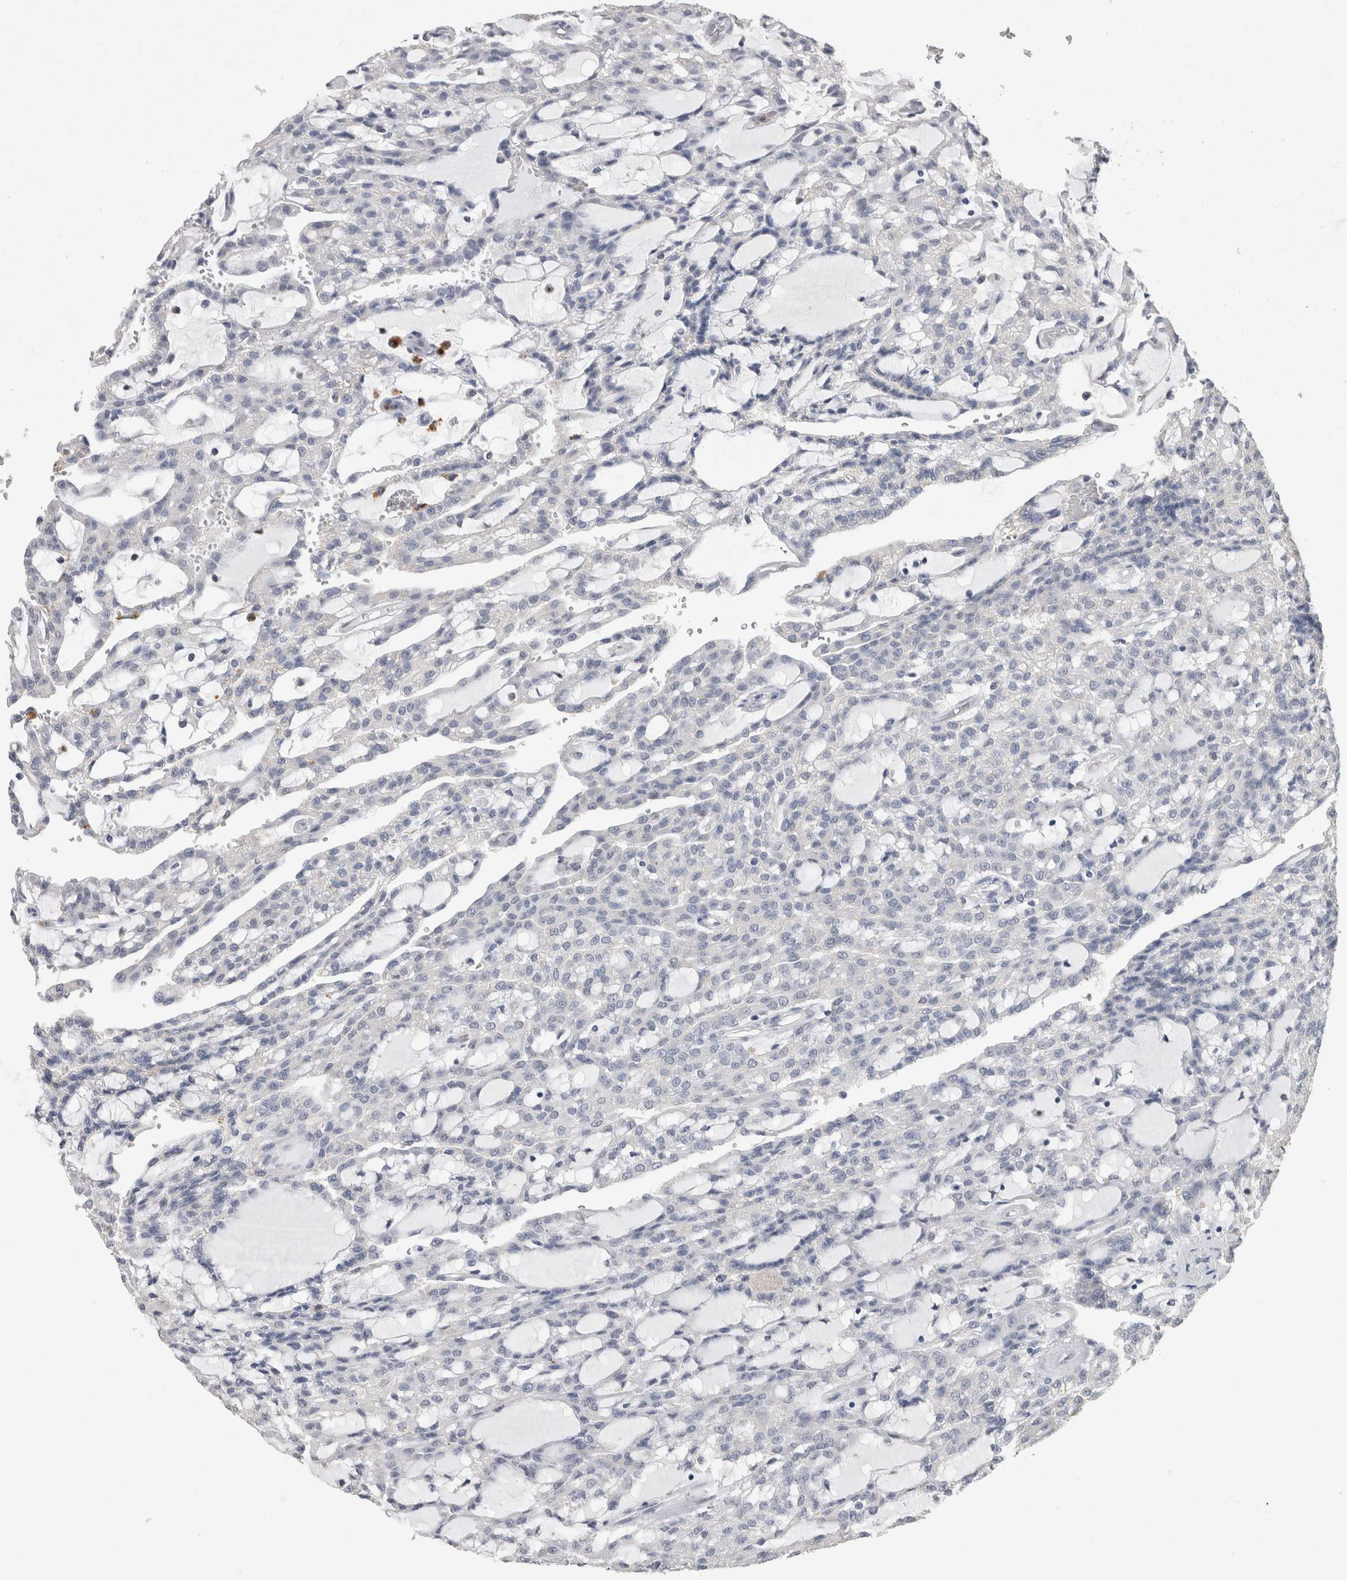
{"staining": {"intensity": "negative", "quantity": "none", "location": "none"}, "tissue": "renal cancer", "cell_type": "Tumor cells", "image_type": "cancer", "snomed": [{"axis": "morphology", "description": "Adenocarcinoma, NOS"}, {"axis": "topography", "description": "Kidney"}], "caption": "Human renal cancer (adenocarcinoma) stained for a protein using immunohistochemistry reveals no staining in tumor cells.", "gene": "CNTFR", "patient": {"sex": "male", "age": 63}}